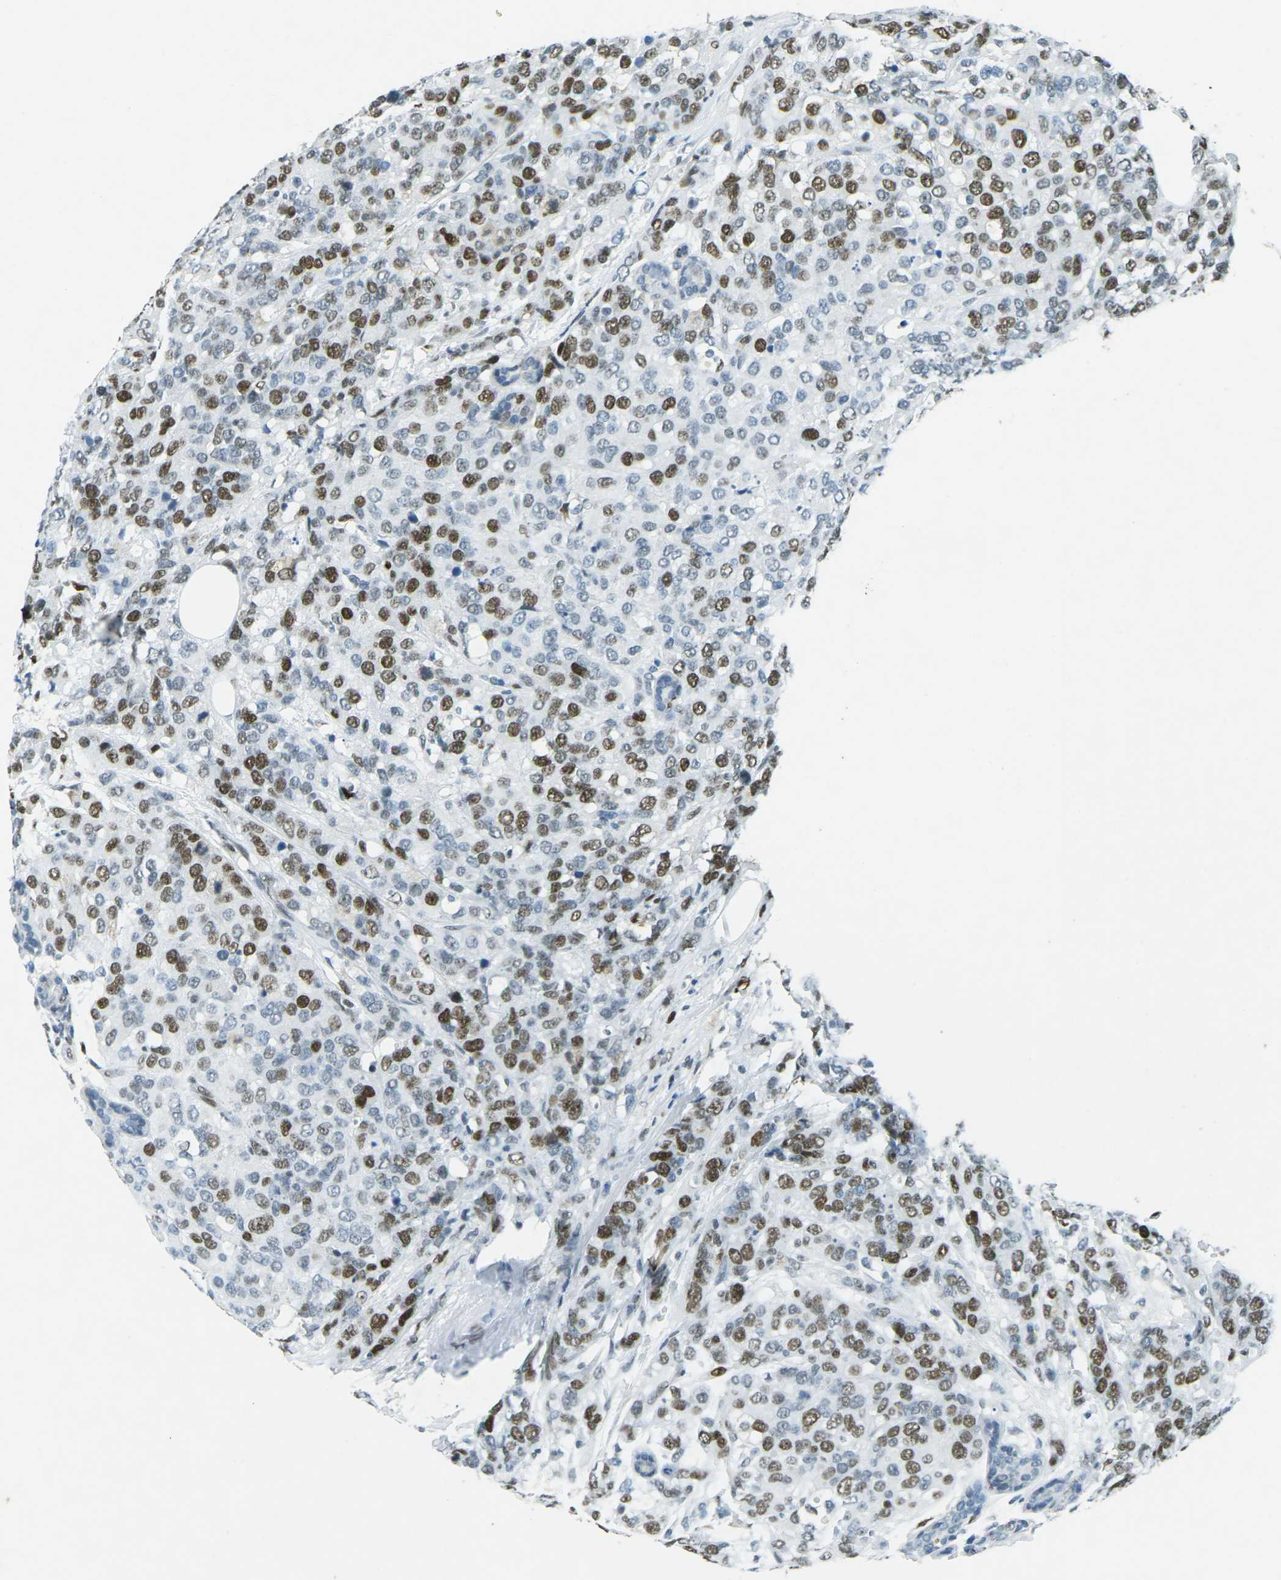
{"staining": {"intensity": "moderate", "quantity": ">75%", "location": "nuclear"}, "tissue": "breast cancer", "cell_type": "Tumor cells", "image_type": "cancer", "snomed": [{"axis": "morphology", "description": "Lobular carcinoma"}, {"axis": "topography", "description": "Breast"}], "caption": "Brown immunohistochemical staining in human breast cancer (lobular carcinoma) displays moderate nuclear positivity in about >75% of tumor cells. Nuclei are stained in blue.", "gene": "RB1", "patient": {"sex": "female", "age": 59}}